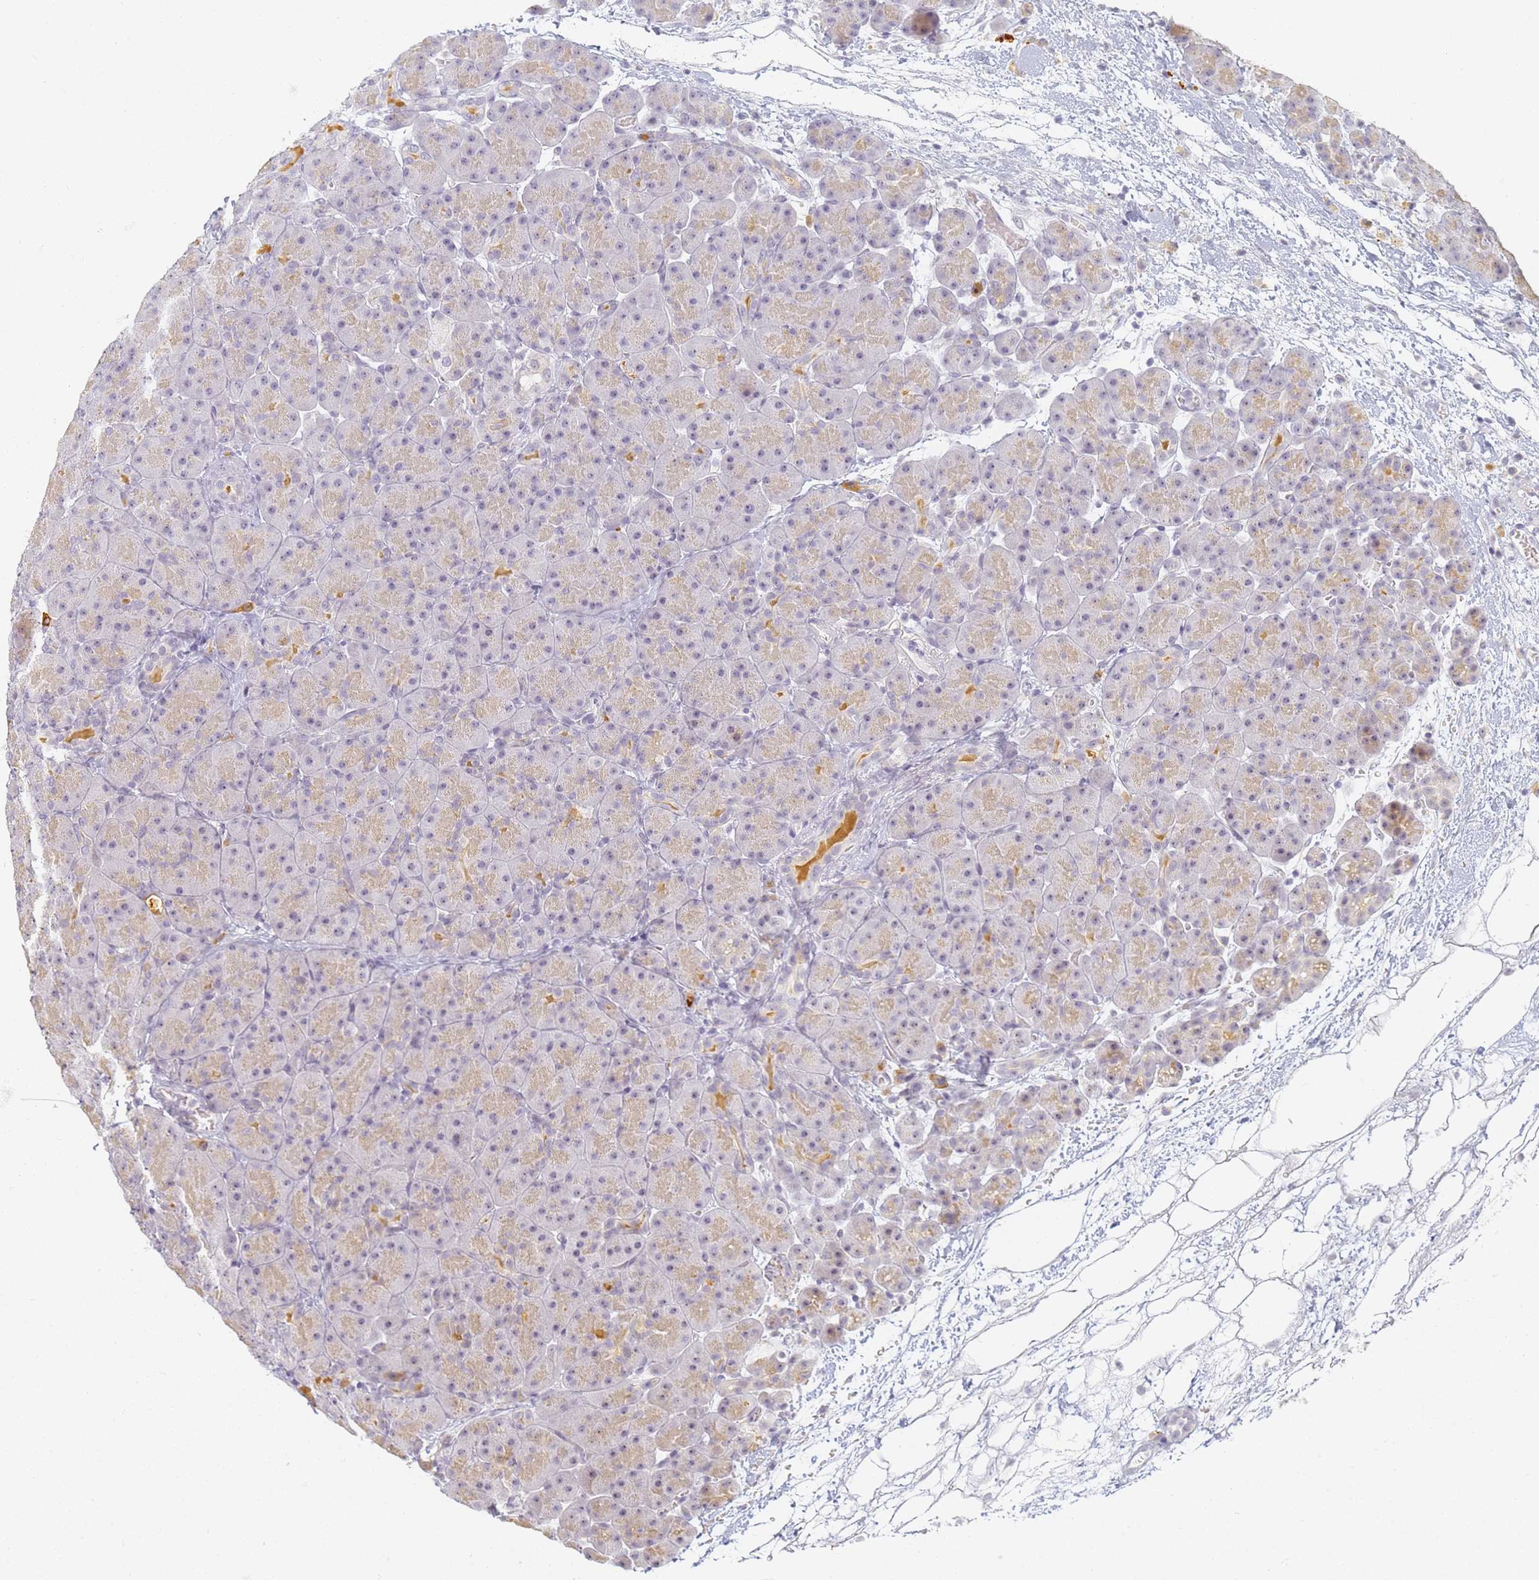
{"staining": {"intensity": "weak", "quantity": "25%-75%", "location": "cytoplasmic/membranous"}, "tissue": "pancreas", "cell_type": "Exocrine glandular cells", "image_type": "normal", "snomed": [{"axis": "morphology", "description": "Normal tissue, NOS"}, {"axis": "topography", "description": "Pancreas"}], "caption": "Protein staining exhibits weak cytoplasmic/membranous staining in about 25%-75% of exocrine glandular cells in unremarkable pancreas. (IHC, brightfield microscopy, high magnification).", "gene": "SLC38A9", "patient": {"sex": "male", "age": 66}}